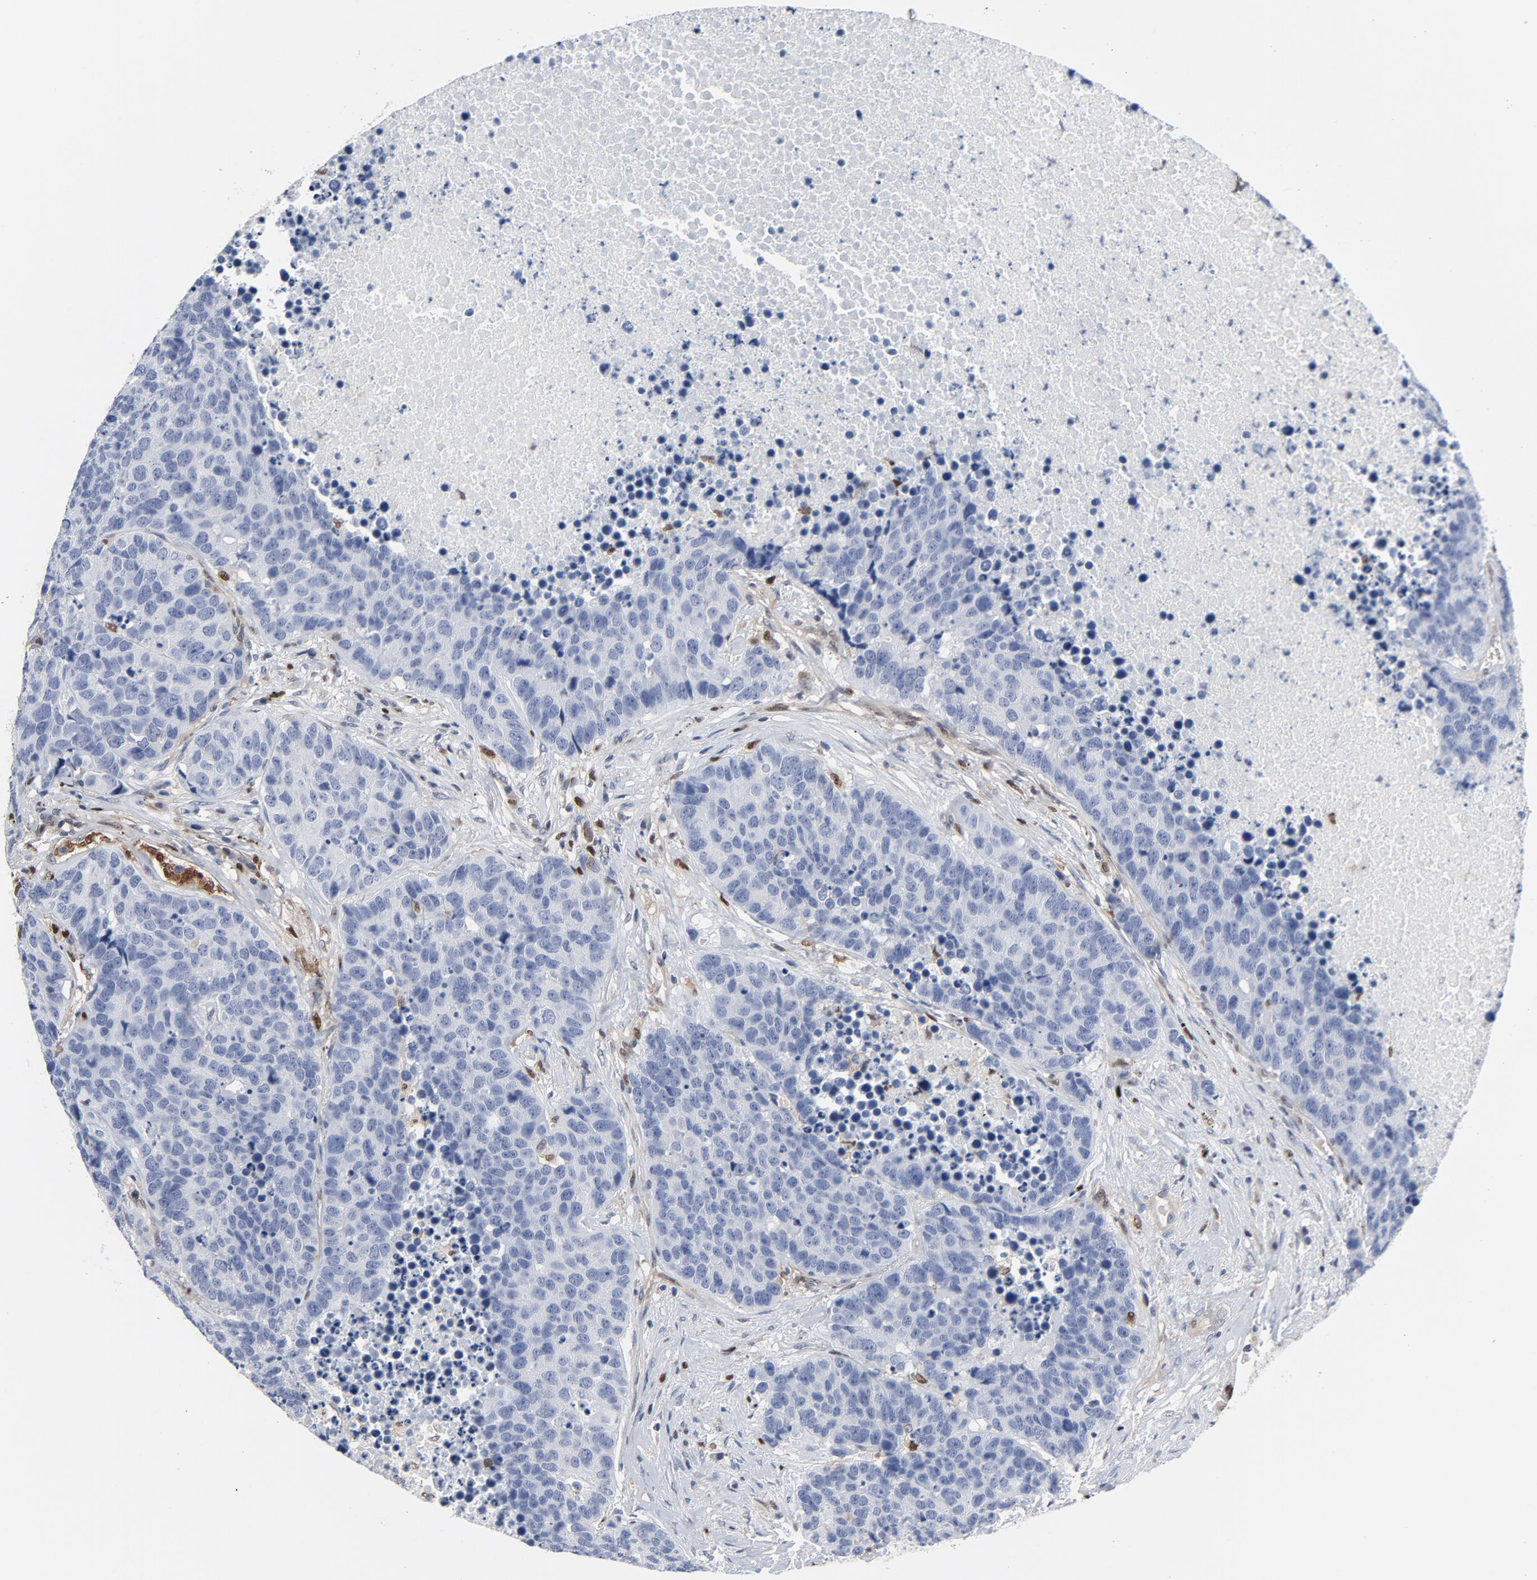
{"staining": {"intensity": "negative", "quantity": "none", "location": "none"}, "tissue": "carcinoid", "cell_type": "Tumor cells", "image_type": "cancer", "snomed": [{"axis": "morphology", "description": "Carcinoid, malignant, NOS"}, {"axis": "topography", "description": "Lung"}], "caption": "IHC histopathology image of neoplastic tissue: human carcinoid stained with DAB (3,3'-diaminobenzidine) shows no significant protein expression in tumor cells. (Brightfield microscopy of DAB (3,3'-diaminobenzidine) IHC at high magnification).", "gene": "NFKB1", "patient": {"sex": "male", "age": 60}}